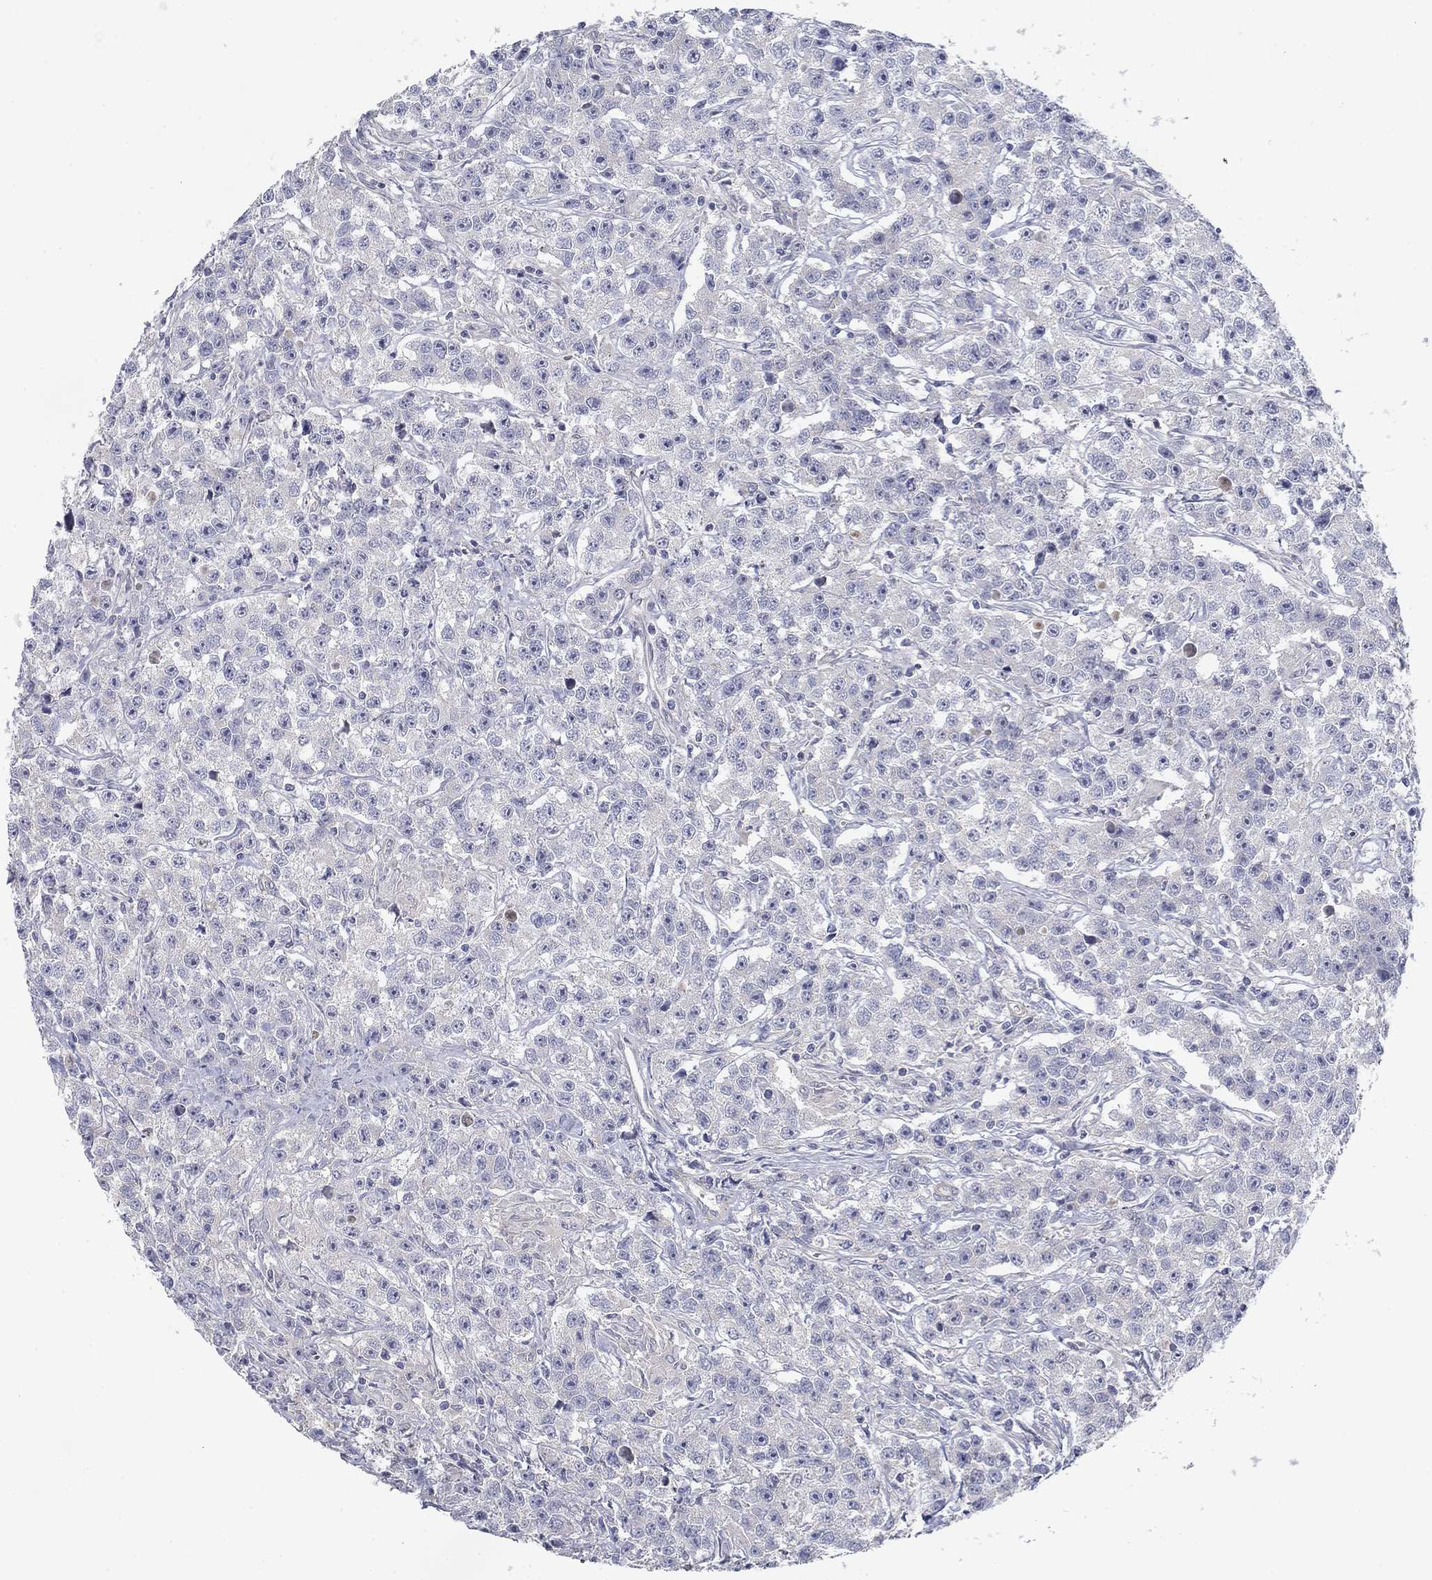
{"staining": {"intensity": "negative", "quantity": "none", "location": "none"}, "tissue": "testis cancer", "cell_type": "Tumor cells", "image_type": "cancer", "snomed": [{"axis": "morphology", "description": "Seminoma, NOS"}, {"axis": "topography", "description": "Testis"}], "caption": "IHC of human testis cancer (seminoma) reveals no positivity in tumor cells.", "gene": "GRK7", "patient": {"sex": "male", "age": 59}}